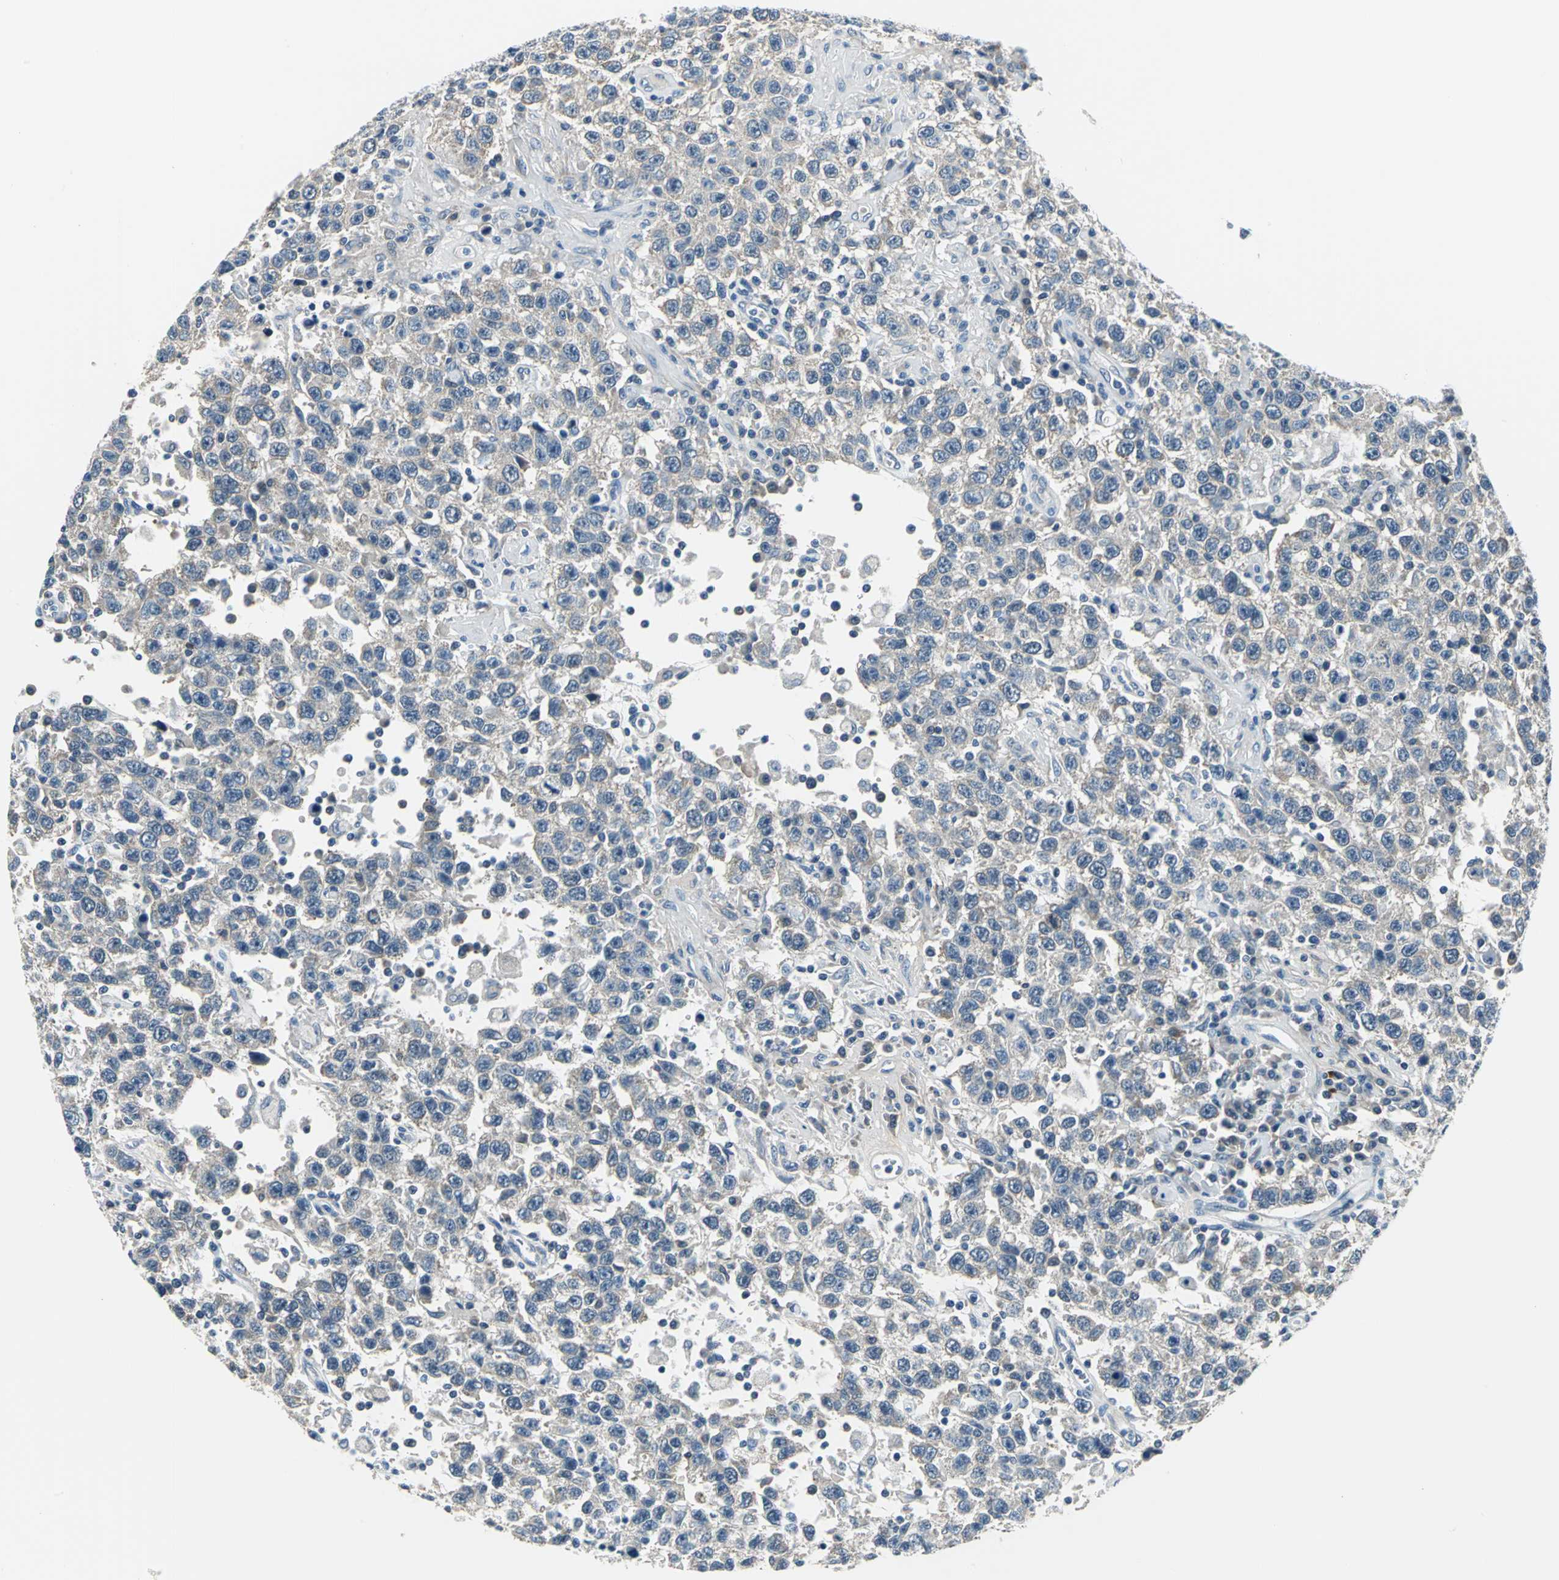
{"staining": {"intensity": "weak", "quantity": ">75%", "location": "cytoplasmic/membranous"}, "tissue": "testis cancer", "cell_type": "Tumor cells", "image_type": "cancer", "snomed": [{"axis": "morphology", "description": "Seminoma, NOS"}, {"axis": "topography", "description": "Testis"}], "caption": "Weak cytoplasmic/membranous expression is appreciated in about >75% of tumor cells in testis cancer. (DAB (3,3'-diaminobenzidine) = brown stain, brightfield microscopy at high magnification).", "gene": "ZNF415", "patient": {"sex": "male", "age": 41}}